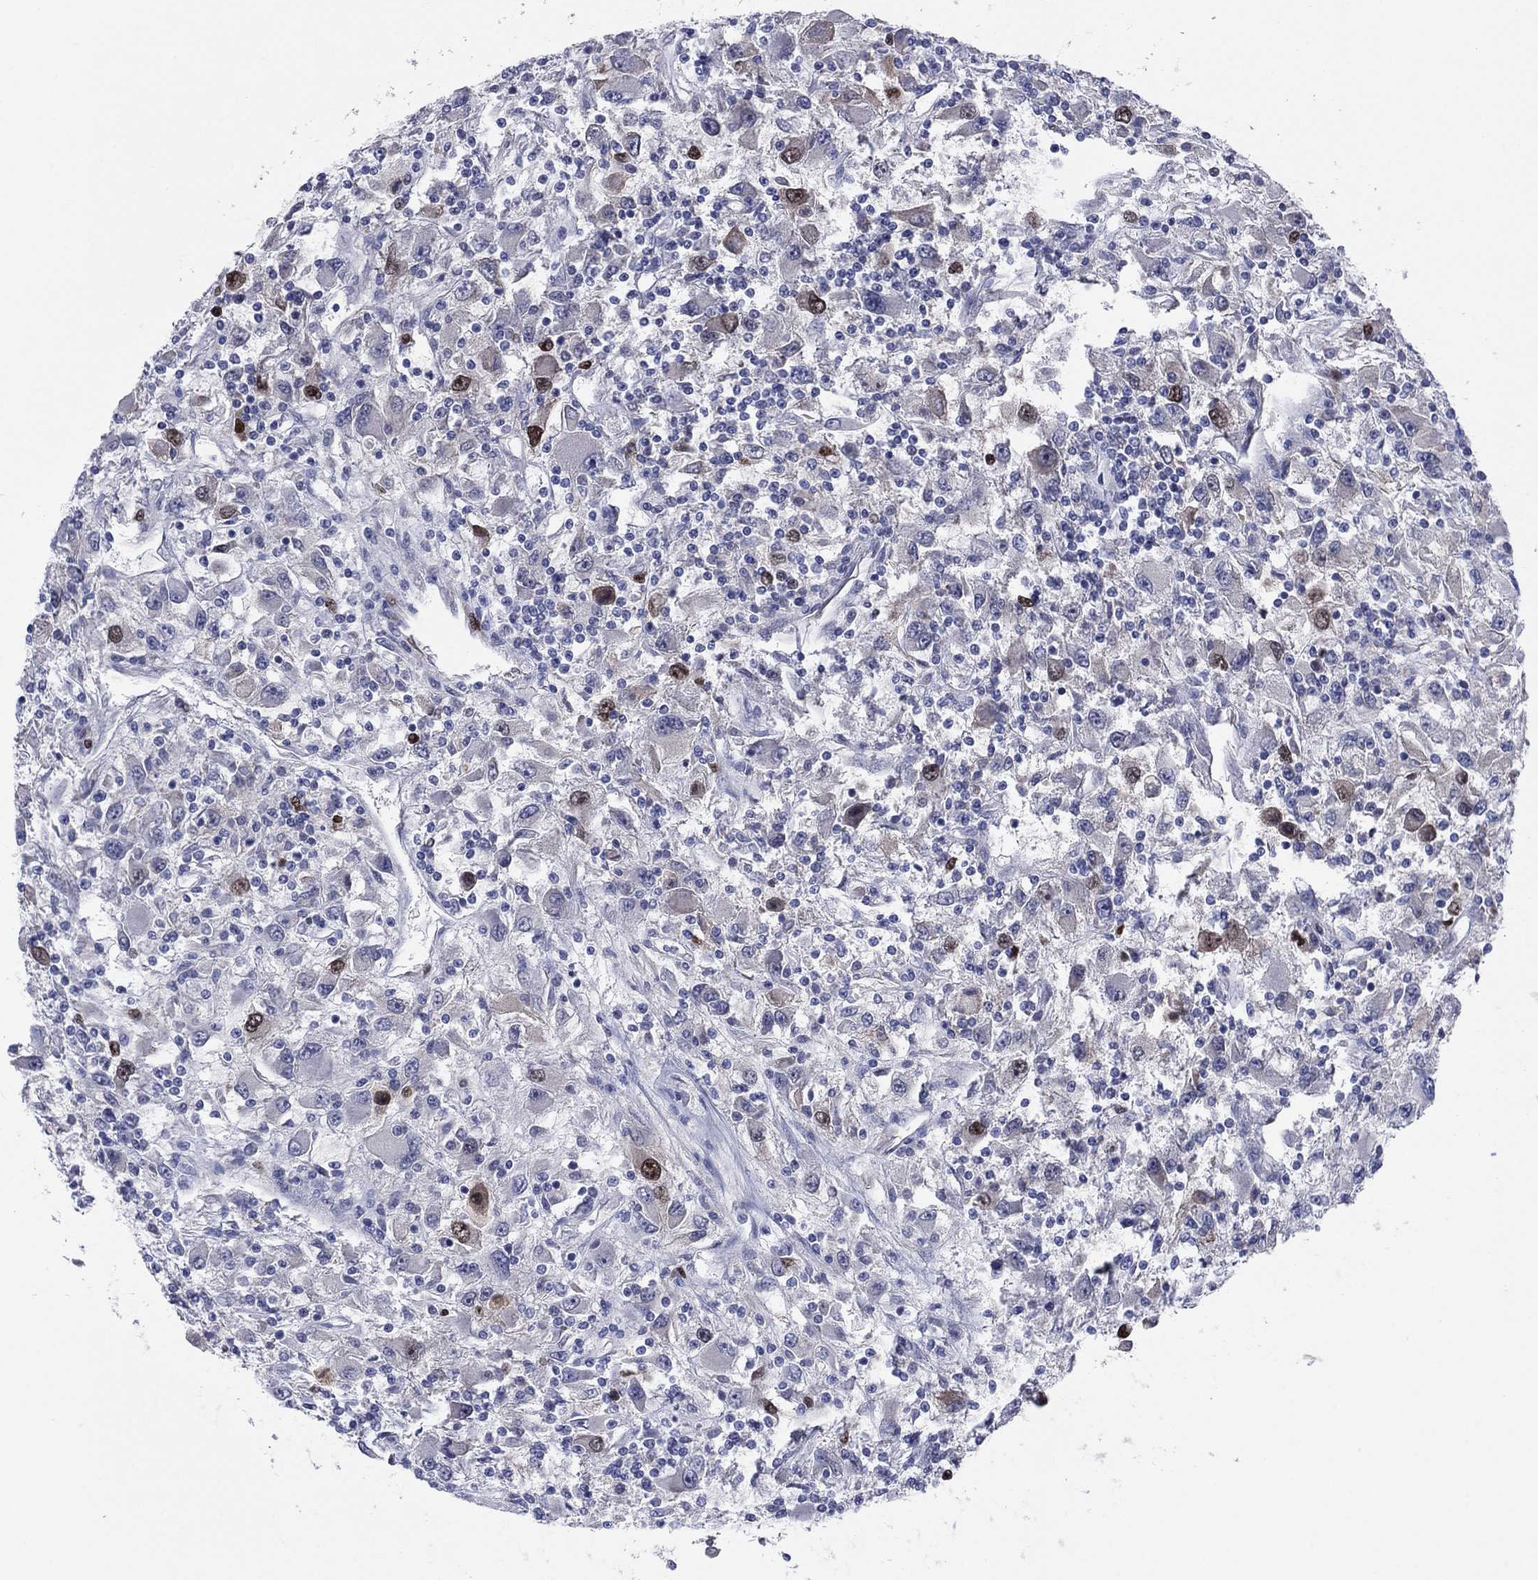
{"staining": {"intensity": "strong", "quantity": "<25%", "location": "nuclear"}, "tissue": "renal cancer", "cell_type": "Tumor cells", "image_type": "cancer", "snomed": [{"axis": "morphology", "description": "Adenocarcinoma, NOS"}, {"axis": "topography", "description": "Kidney"}], "caption": "Renal cancer (adenocarcinoma) stained for a protein displays strong nuclear positivity in tumor cells.", "gene": "CDCA5", "patient": {"sex": "female", "age": 67}}